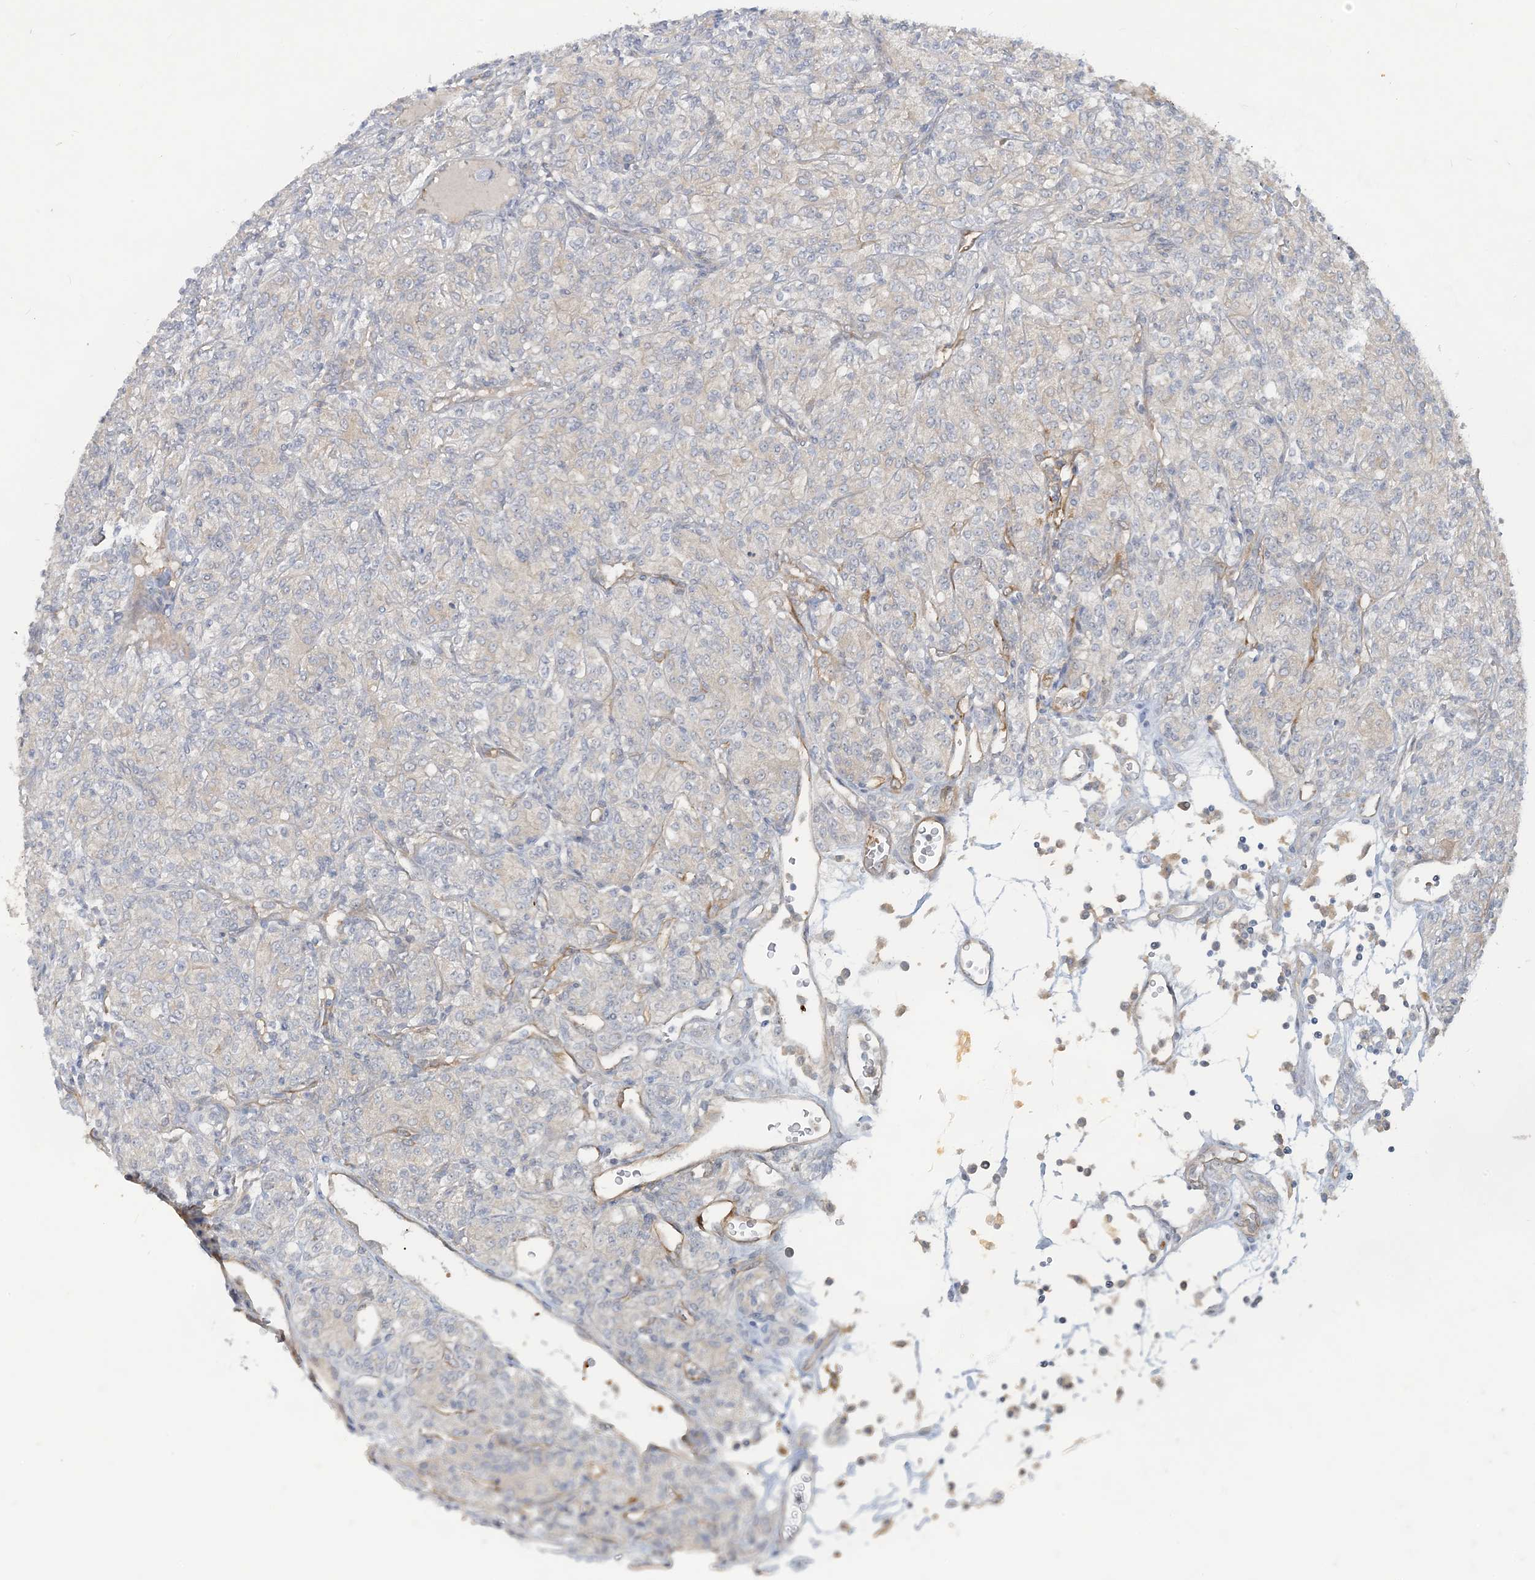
{"staining": {"intensity": "negative", "quantity": "none", "location": "none"}, "tissue": "renal cancer", "cell_type": "Tumor cells", "image_type": "cancer", "snomed": [{"axis": "morphology", "description": "Adenocarcinoma, NOS"}, {"axis": "topography", "description": "Kidney"}], "caption": "A high-resolution micrograph shows immunohistochemistry (IHC) staining of renal adenocarcinoma, which exhibits no significant positivity in tumor cells.", "gene": "CDS1", "patient": {"sex": "male", "age": 77}}